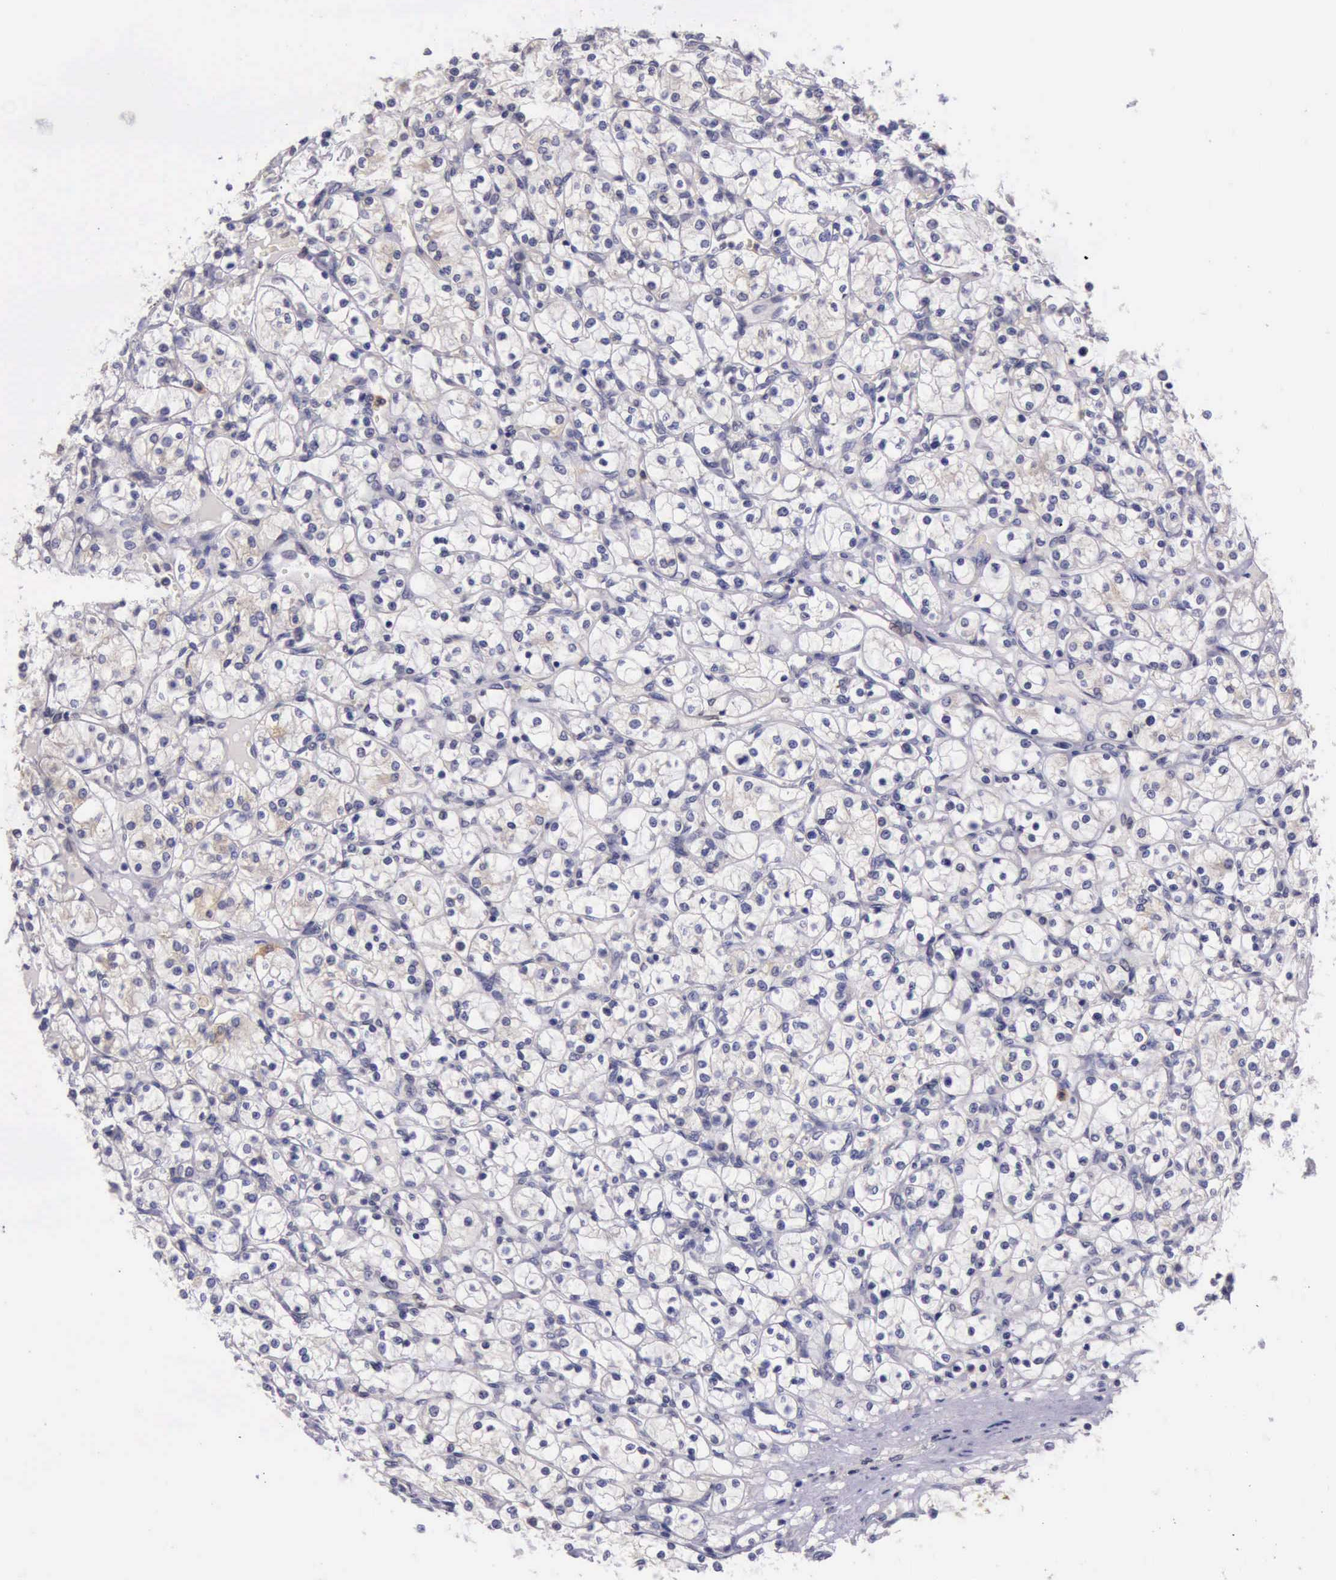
{"staining": {"intensity": "weak", "quantity": ">75%", "location": "cytoplasmic/membranous"}, "tissue": "renal cancer", "cell_type": "Tumor cells", "image_type": "cancer", "snomed": [{"axis": "morphology", "description": "Adenocarcinoma, NOS"}, {"axis": "topography", "description": "Kidney"}], "caption": "Renal cancer stained with immunohistochemistry (IHC) demonstrates weak cytoplasmic/membranous expression in approximately >75% of tumor cells.", "gene": "PLEK2", "patient": {"sex": "male", "age": 61}}